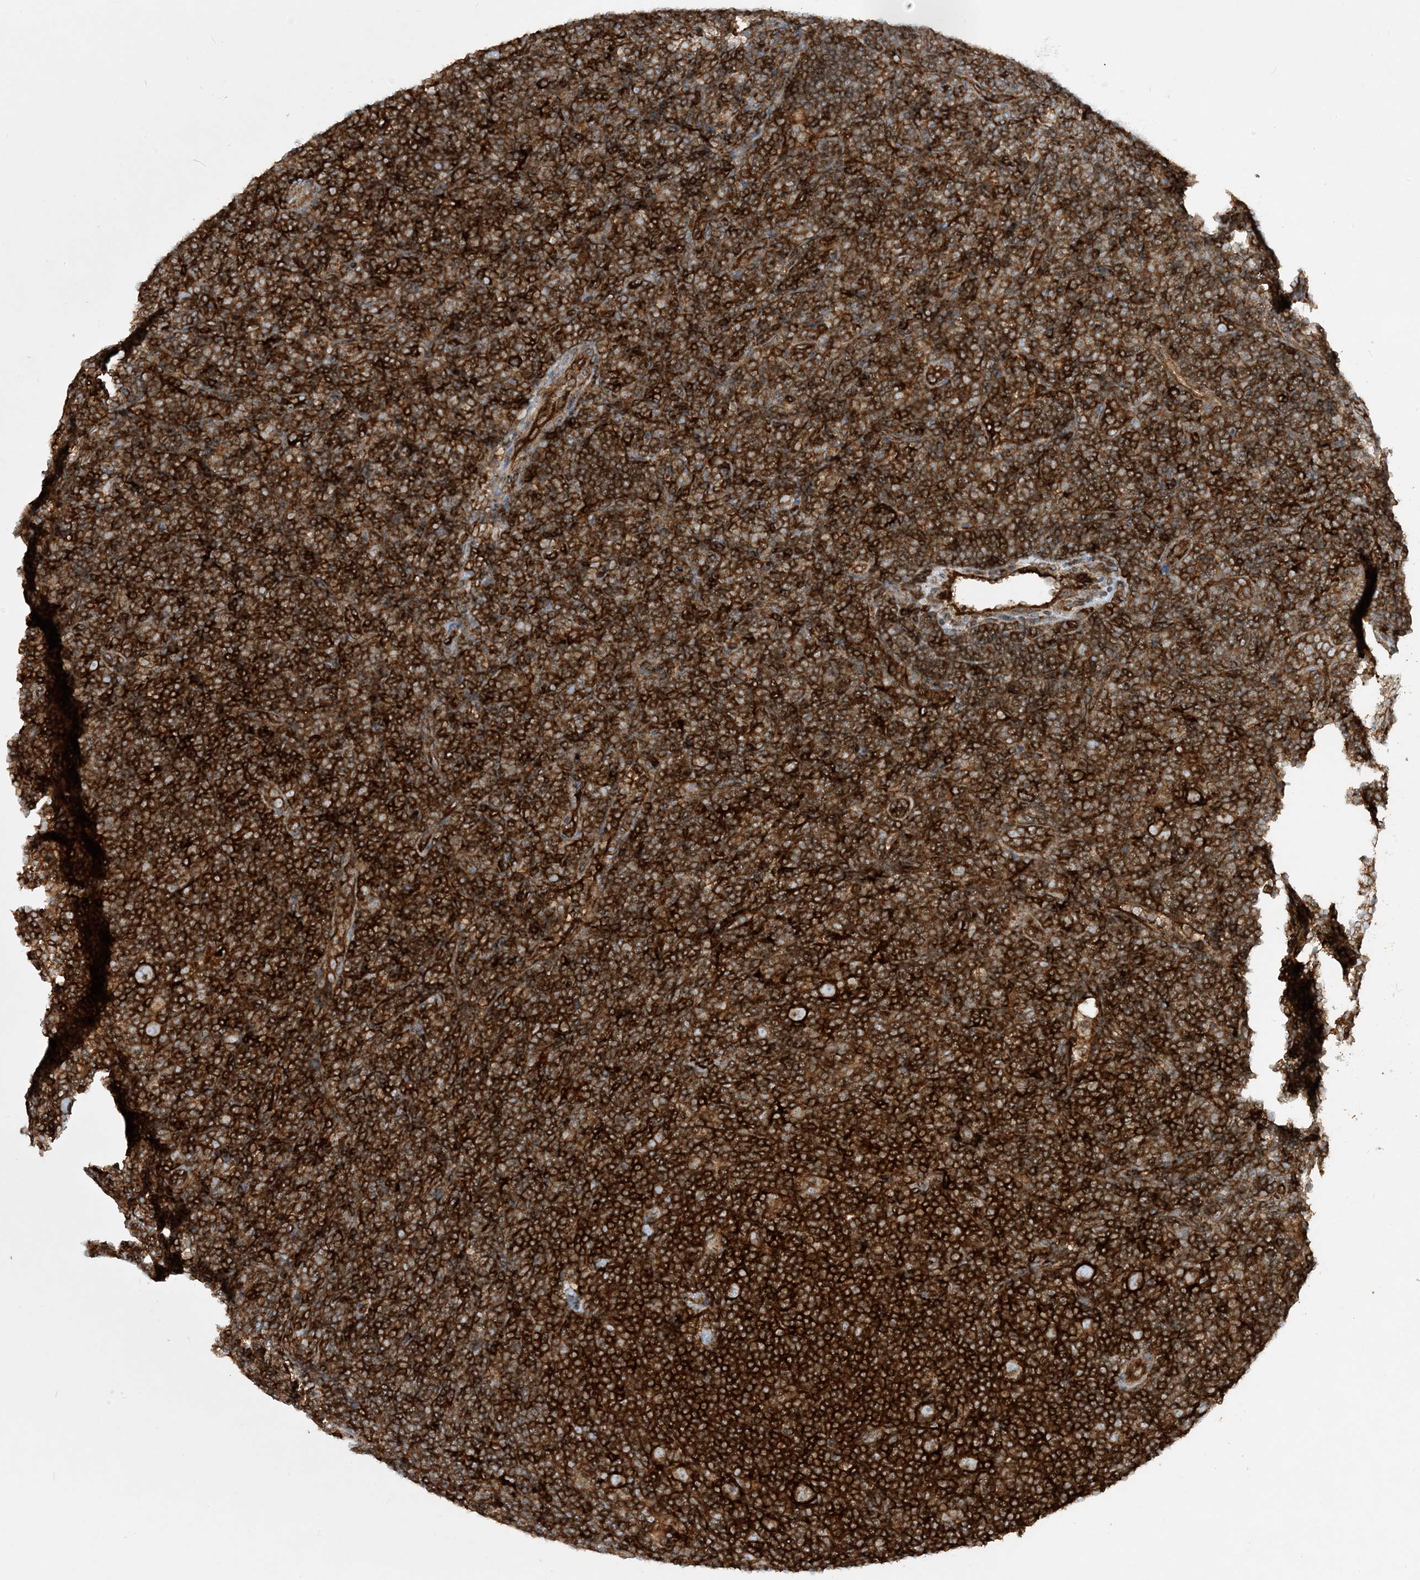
{"staining": {"intensity": "moderate", "quantity": ">75%", "location": "cytoplasmic/membranous"}, "tissue": "lymphoma", "cell_type": "Tumor cells", "image_type": "cancer", "snomed": [{"axis": "morphology", "description": "Hodgkin's disease, NOS"}, {"axis": "topography", "description": "Lymph node"}], "caption": "A medium amount of moderate cytoplasmic/membranous expression is identified in approximately >75% of tumor cells in Hodgkin's disease tissue.", "gene": "HLA-E", "patient": {"sex": "female", "age": 57}}